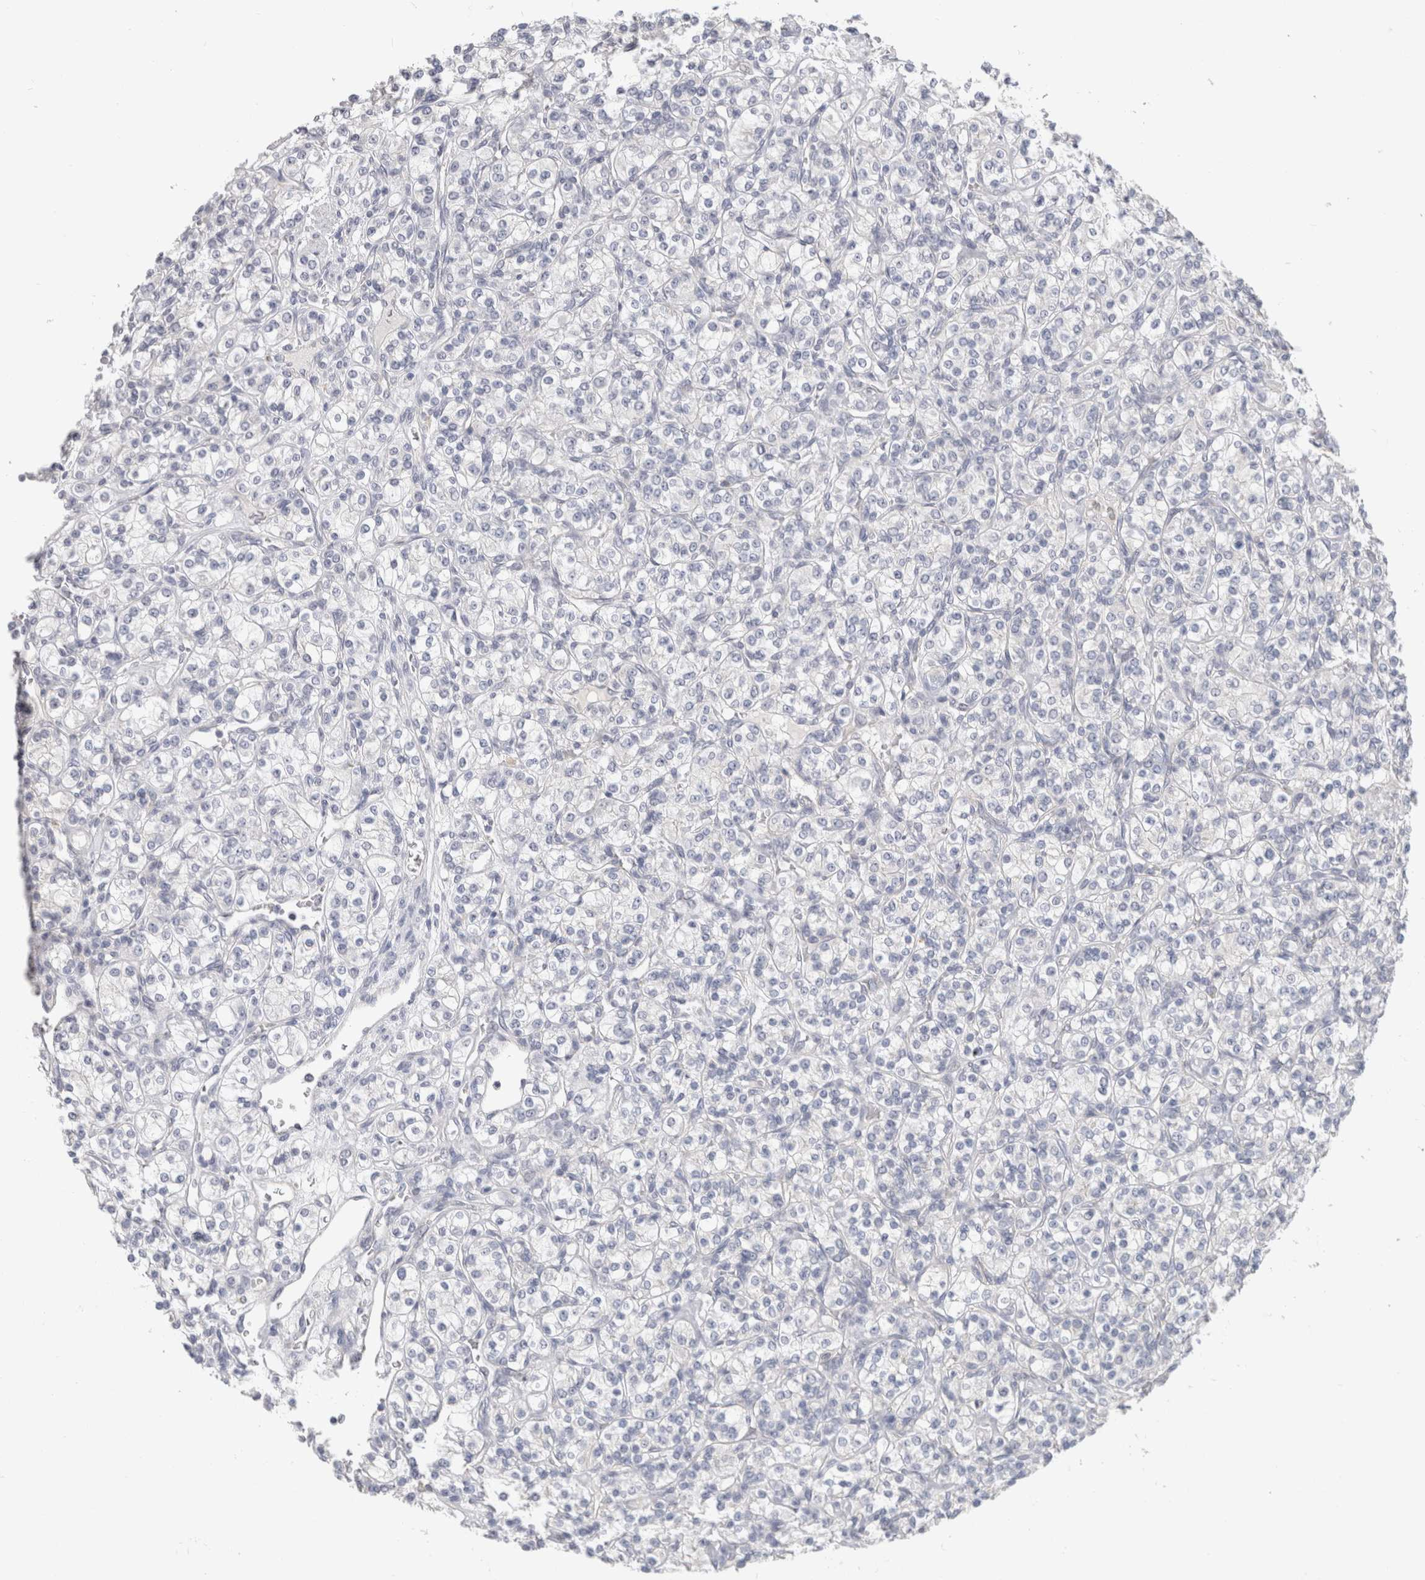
{"staining": {"intensity": "negative", "quantity": "none", "location": "none"}, "tissue": "renal cancer", "cell_type": "Tumor cells", "image_type": "cancer", "snomed": [{"axis": "morphology", "description": "Adenocarcinoma, NOS"}, {"axis": "topography", "description": "Kidney"}], "caption": "Tumor cells show no significant protein expression in renal adenocarcinoma.", "gene": "AFP", "patient": {"sex": "male", "age": 77}}